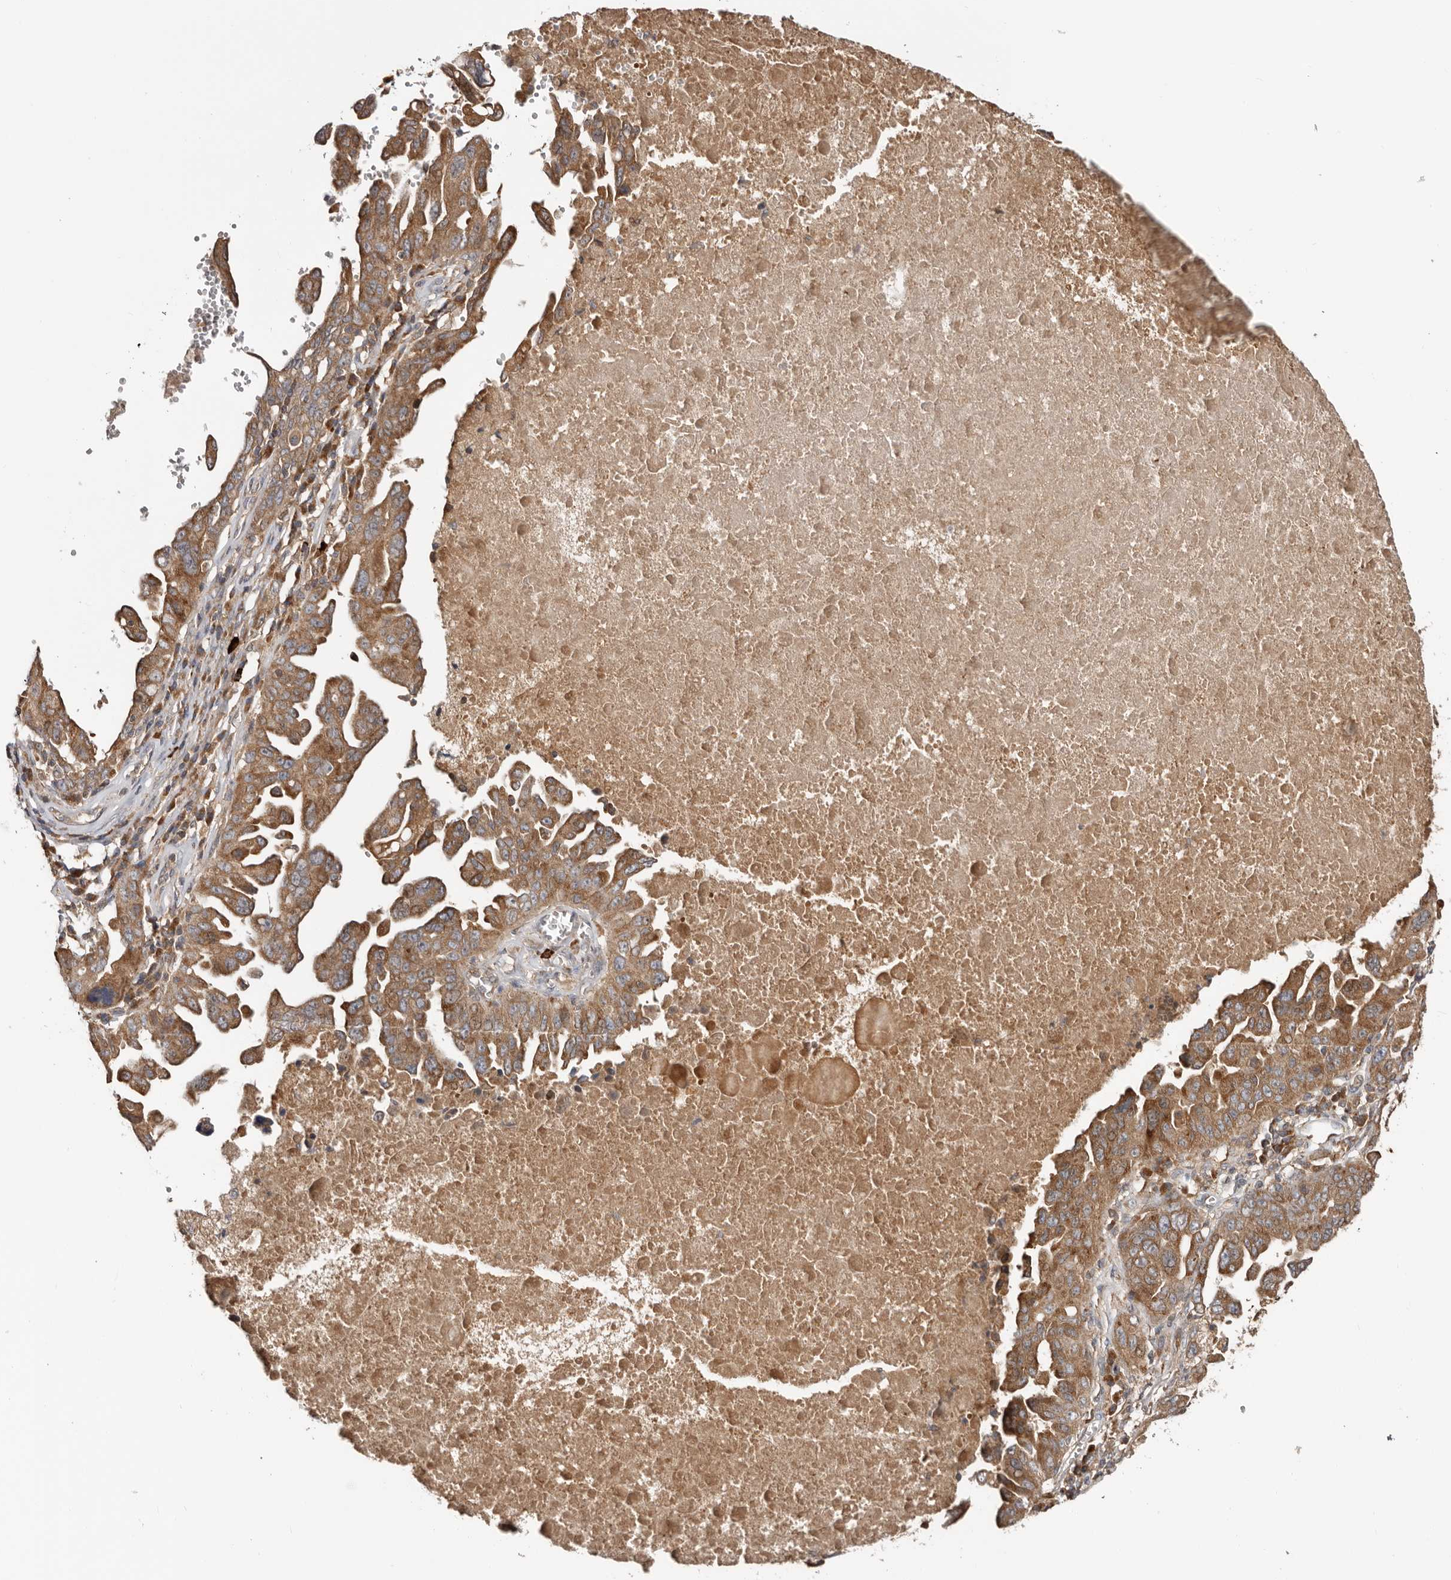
{"staining": {"intensity": "moderate", "quantity": ">75%", "location": "cytoplasmic/membranous"}, "tissue": "ovarian cancer", "cell_type": "Tumor cells", "image_type": "cancer", "snomed": [{"axis": "morphology", "description": "Carcinoma, endometroid"}, {"axis": "topography", "description": "Ovary"}], "caption": "A brown stain shows moderate cytoplasmic/membranous staining of a protein in human ovarian cancer tumor cells.", "gene": "TMUB1", "patient": {"sex": "female", "age": 62}}